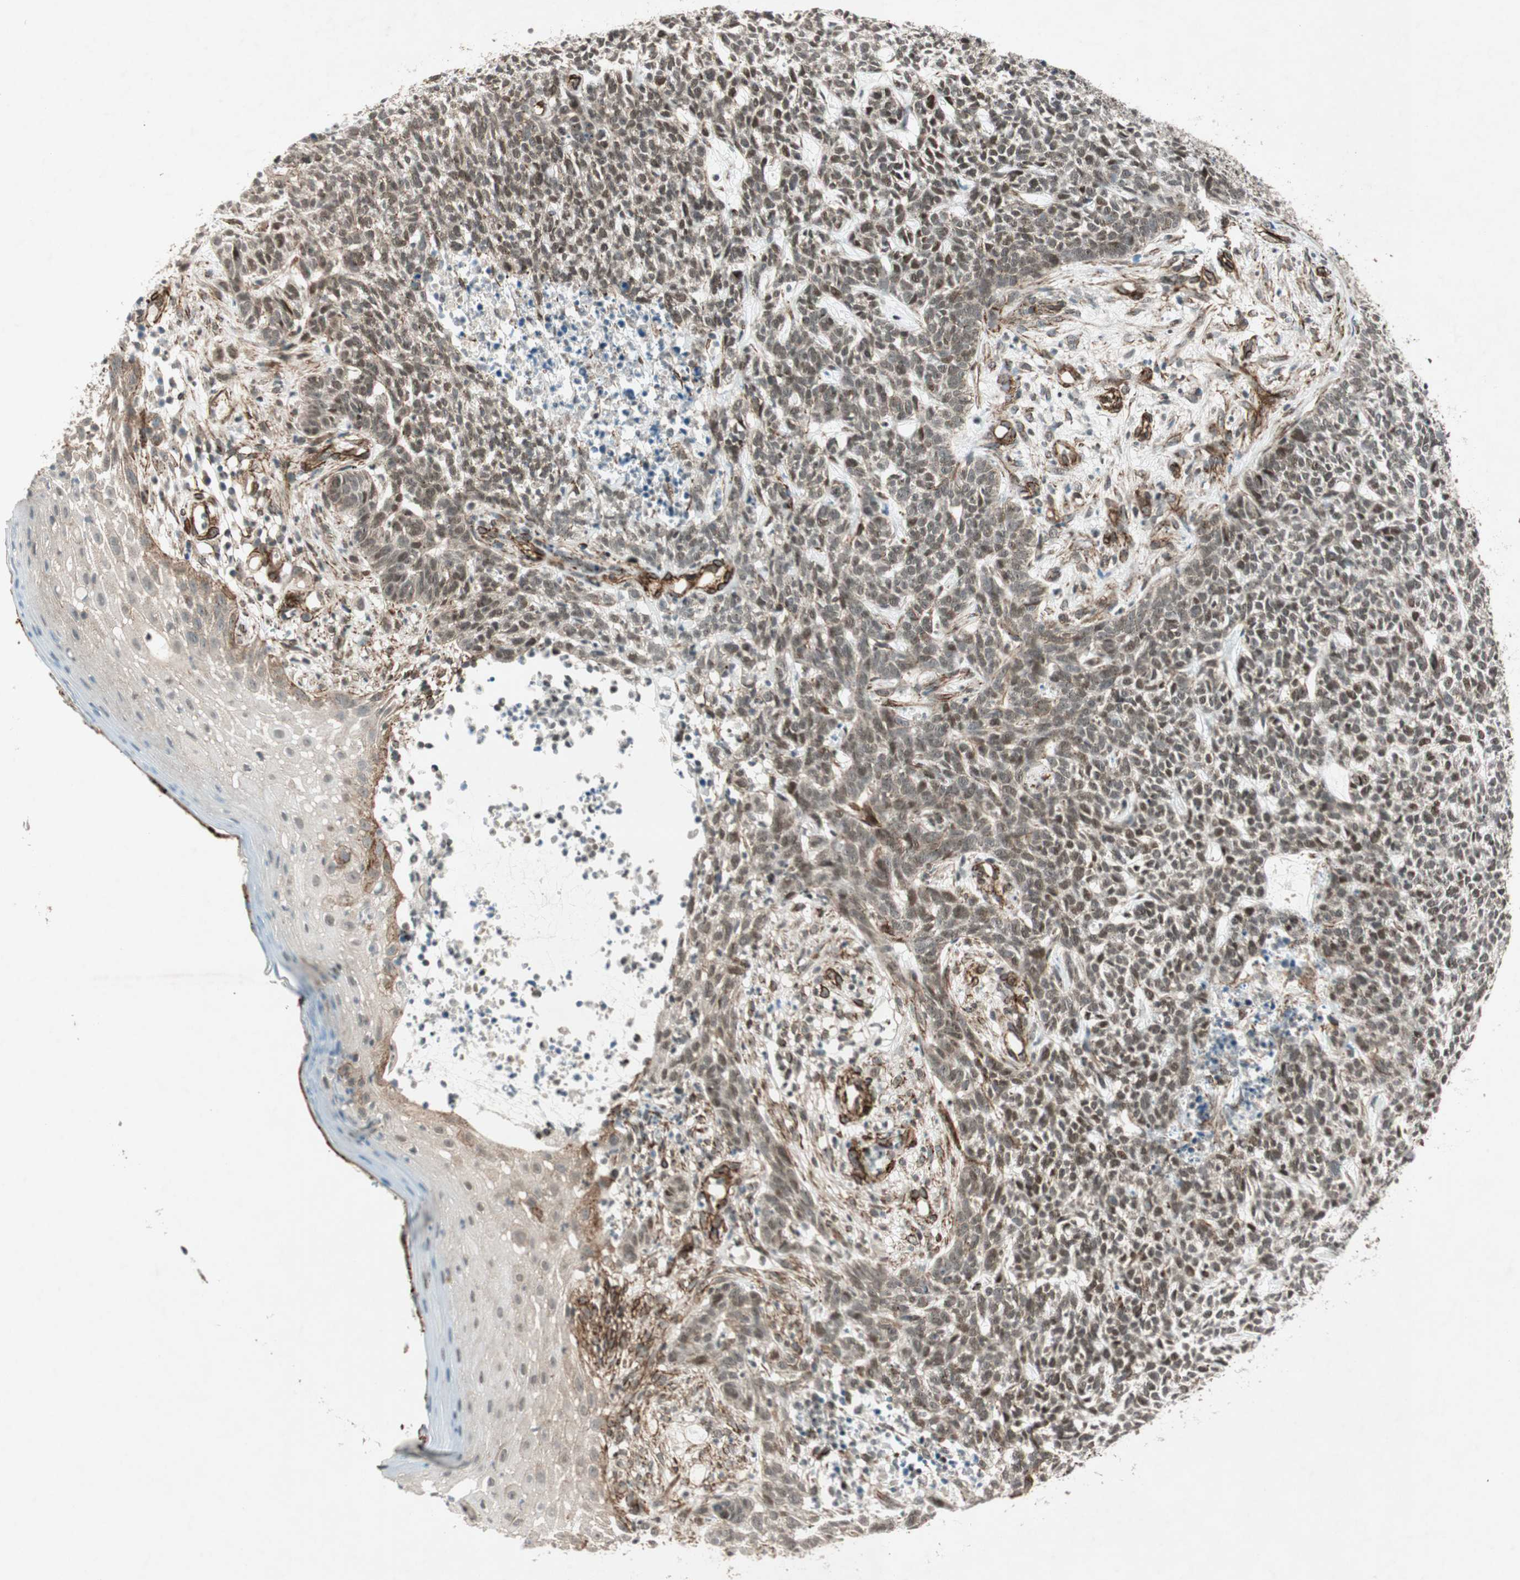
{"staining": {"intensity": "moderate", "quantity": ">75%", "location": "nuclear"}, "tissue": "skin cancer", "cell_type": "Tumor cells", "image_type": "cancer", "snomed": [{"axis": "morphology", "description": "Basal cell carcinoma"}, {"axis": "topography", "description": "Skin"}], "caption": "Immunohistochemical staining of skin cancer (basal cell carcinoma) displays medium levels of moderate nuclear expression in about >75% of tumor cells.", "gene": "CDK19", "patient": {"sex": "female", "age": 84}}